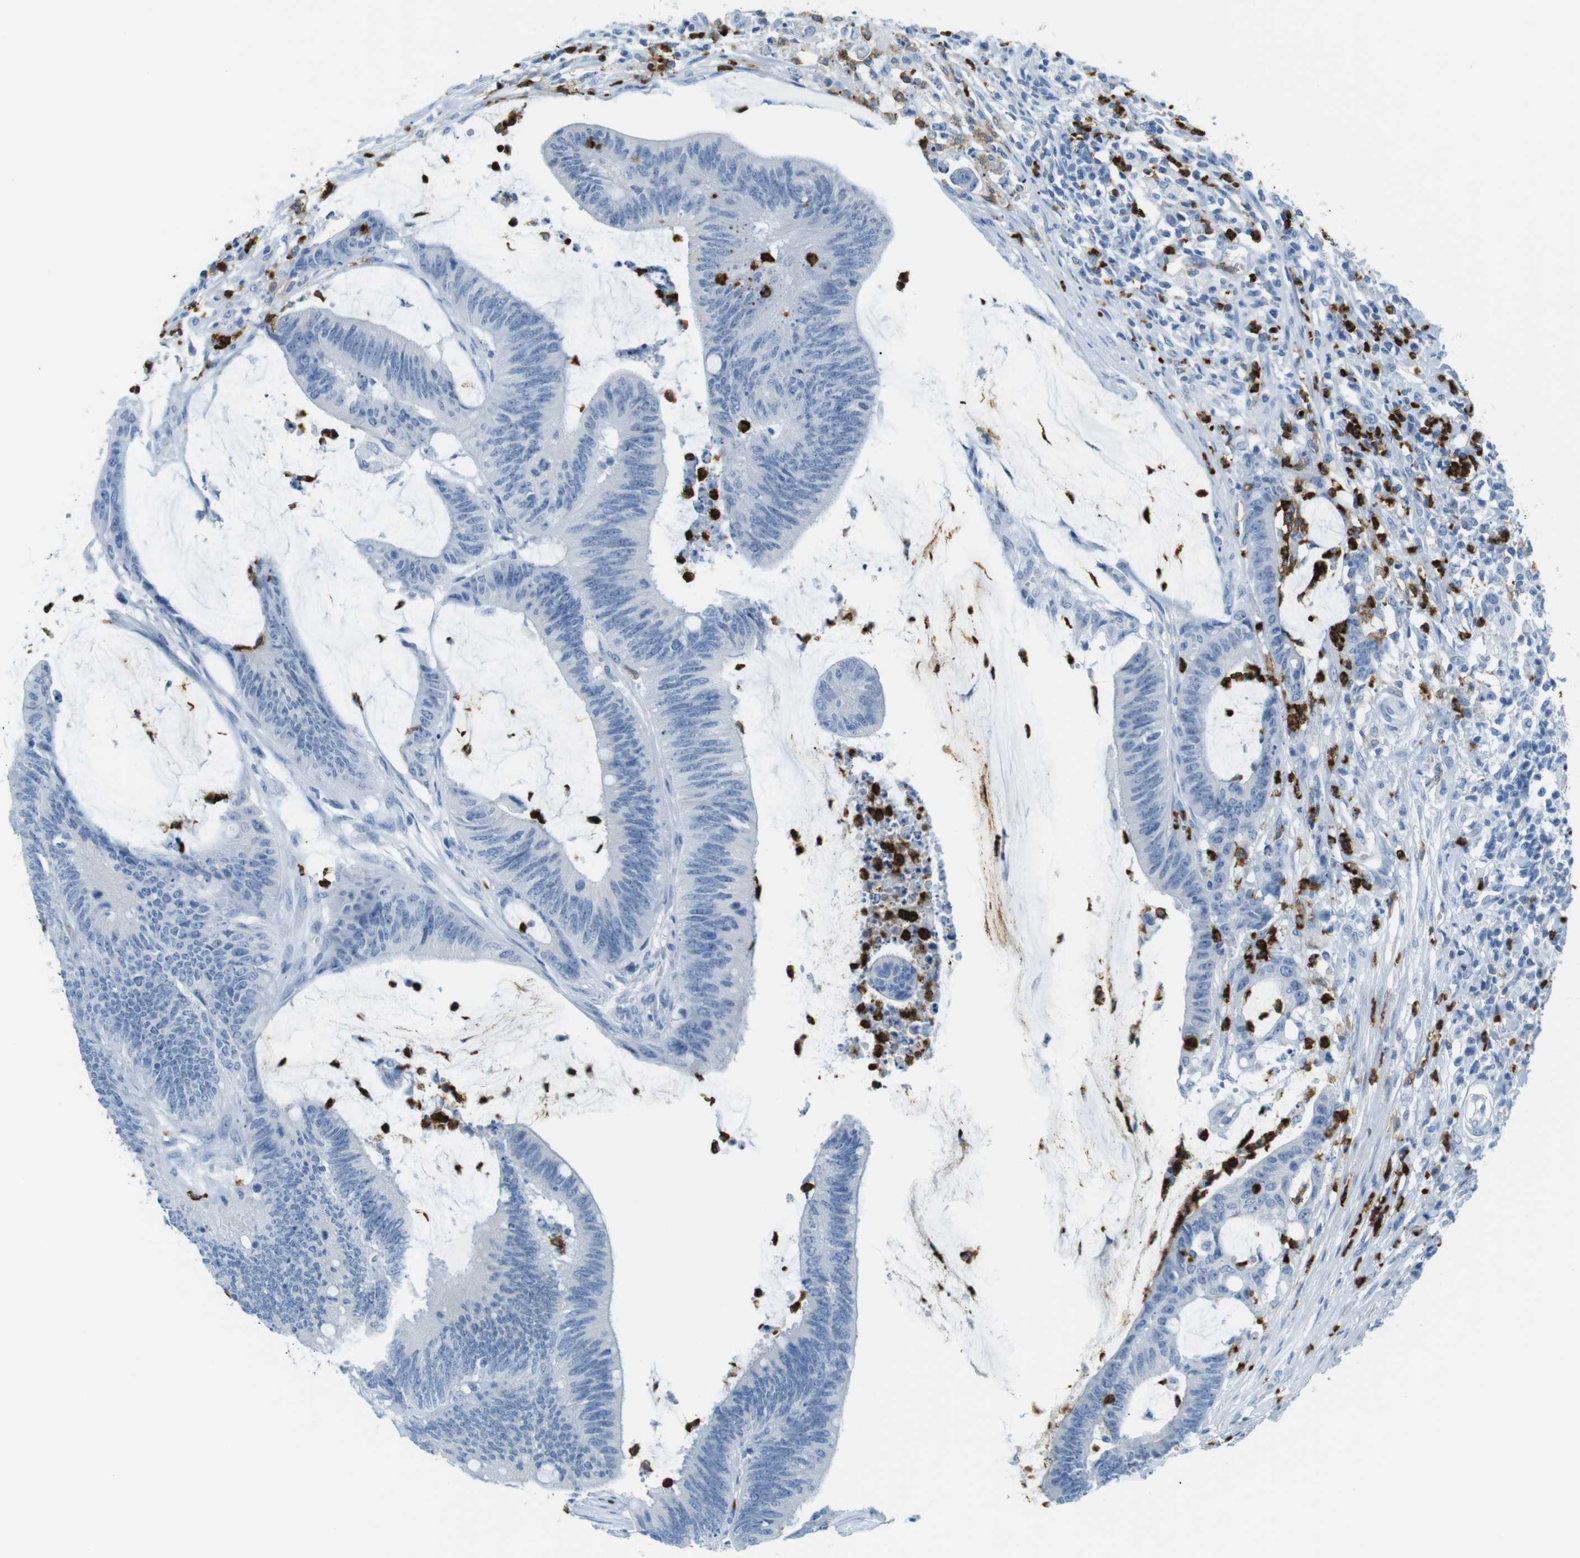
{"staining": {"intensity": "negative", "quantity": "none", "location": "none"}, "tissue": "colorectal cancer", "cell_type": "Tumor cells", "image_type": "cancer", "snomed": [{"axis": "morphology", "description": "Adenocarcinoma, NOS"}, {"axis": "topography", "description": "Rectum"}], "caption": "There is no significant staining in tumor cells of adenocarcinoma (colorectal). The staining is performed using DAB brown chromogen with nuclei counter-stained in using hematoxylin.", "gene": "MCEMP1", "patient": {"sex": "female", "age": 66}}